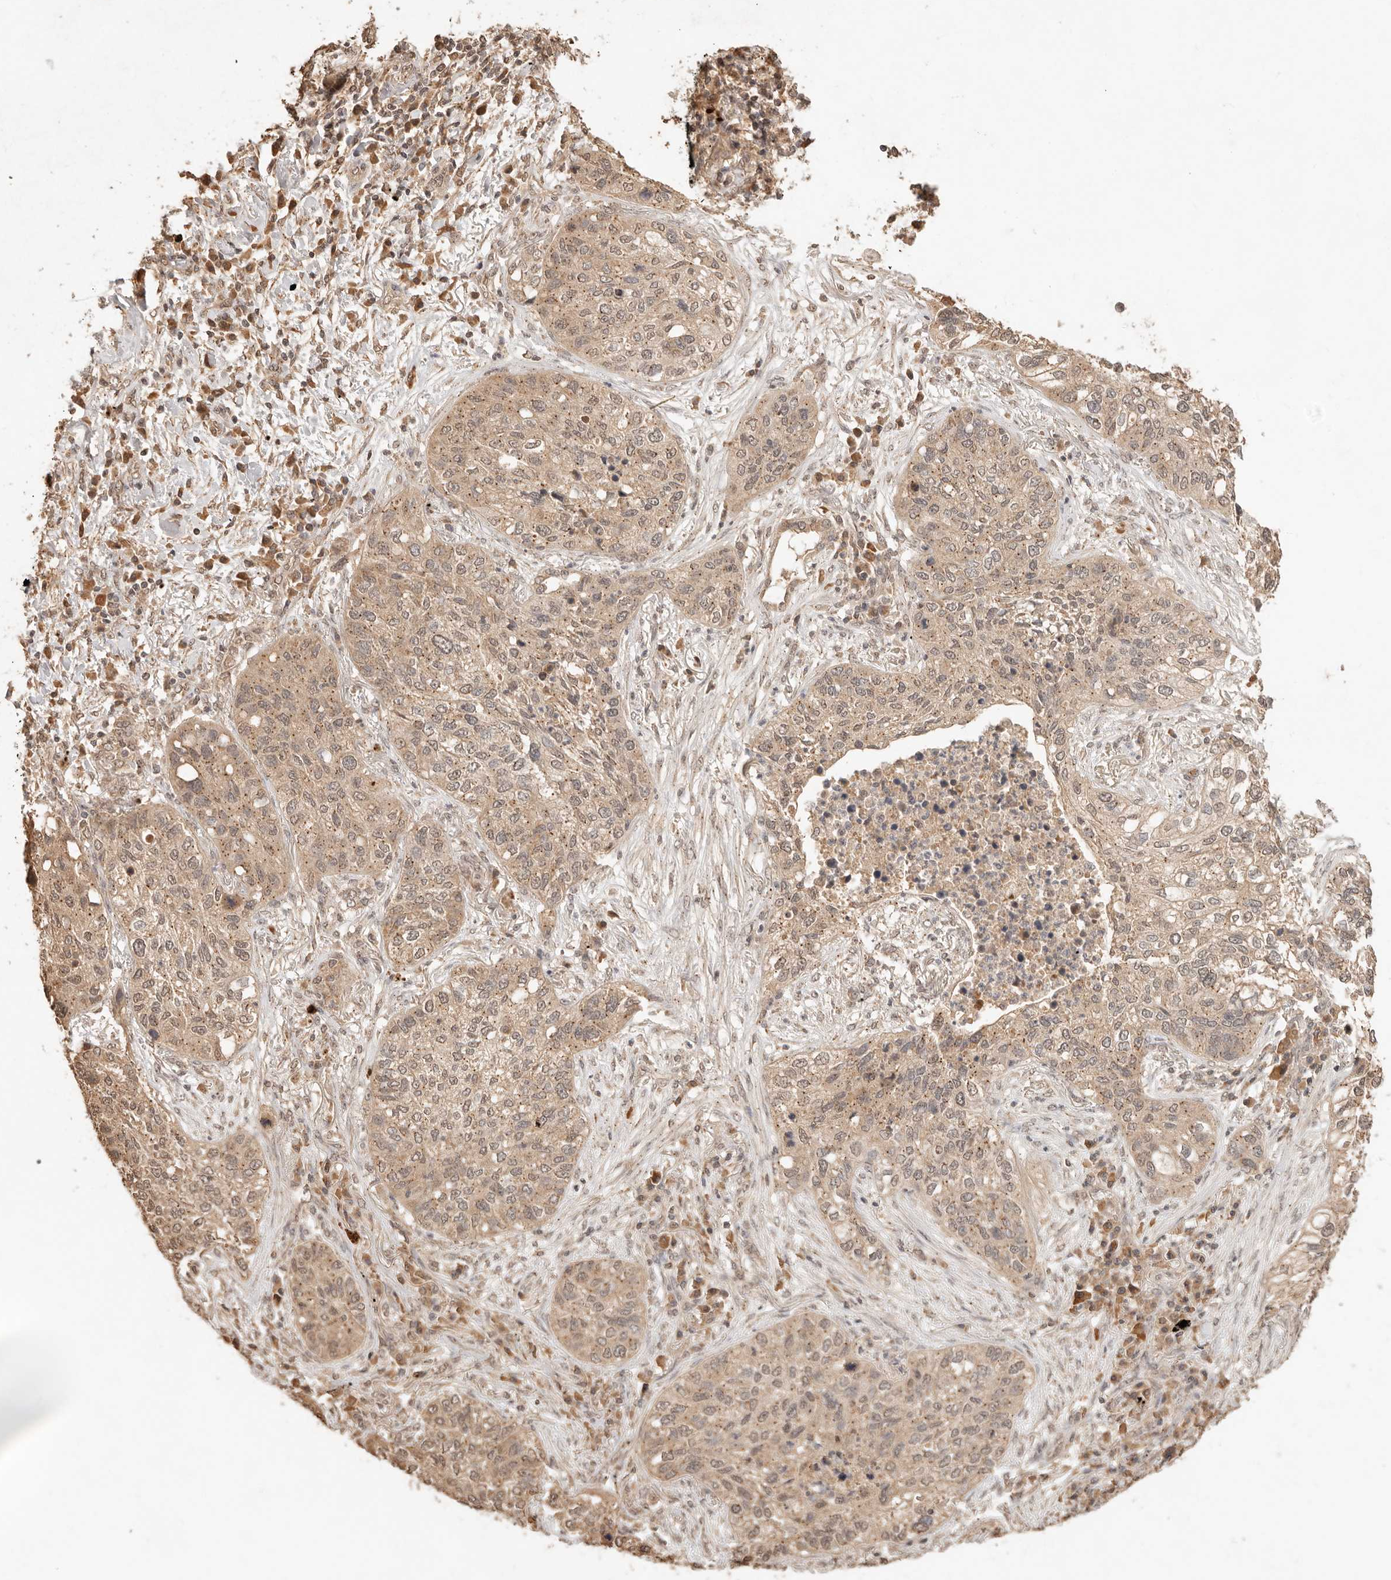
{"staining": {"intensity": "weak", "quantity": ">75%", "location": "cytoplasmic/membranous,nuclear"}, "tissue": "lung cancer", "cell_type": "Tumor cells", "image_type": "cancer", "snomed": [{"axis": "morphology", "description": "Squamous cell carcinoma, NOS"}, {"axis": "topography", "description": "Lung"}], "caption": "Immunohistochemistry image of neoplastic tissue: human lung squamous cell carcinoma stained using immunohistochemistry (IHC) demonstrates low levels of weak protein expression localized specifically in the cytoplasmic/membranous and nuclear of tumor cells, appearing as a cytoplasmic/membranous and nuclear brown color.", "gene": "LMO4", "patient": {"sex": "female", "age": 63}}